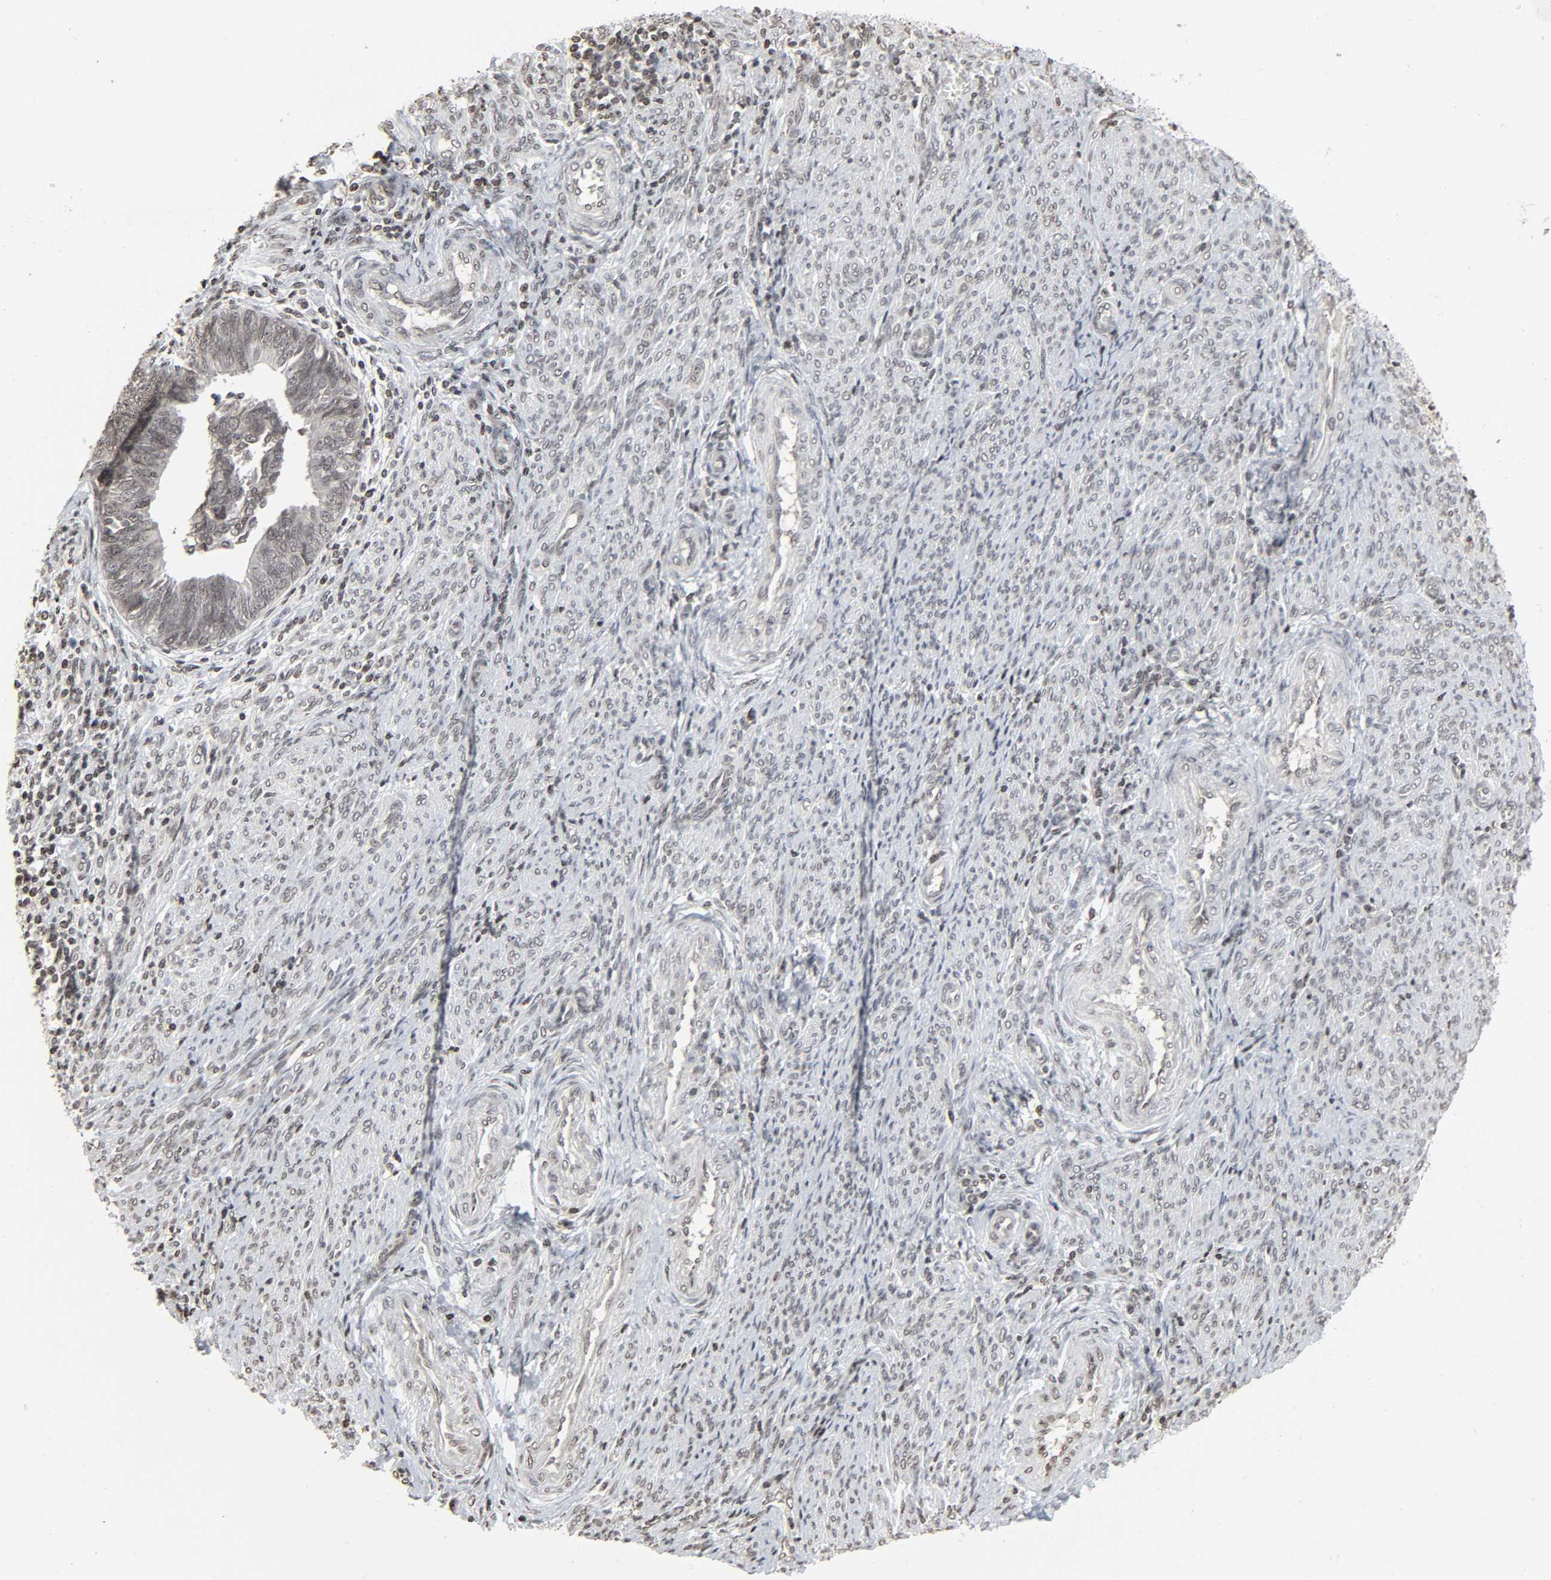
{"staining": {"intensity": "weak", "quantity": ">75%", "location": "nuclear"}, "tissue": "endometrial cancer", "cell_type": "Tumor cells", "image_type": "cancer", "snomed": [{"axis": "morphology", "description": "Adenocarcinoma, NOS"}, {"axis": "topography", "description": "Endometrium"}], "caption": "Immunohistochemistry of human endometrial cancer (adenocarcinoma) reveals low levels of weak nuclear staining in about >75% of tumor cells. Nuclei are stained in blue.", "gene": "ELAVL1", "patient": {"sex": "female", "age": 75}}